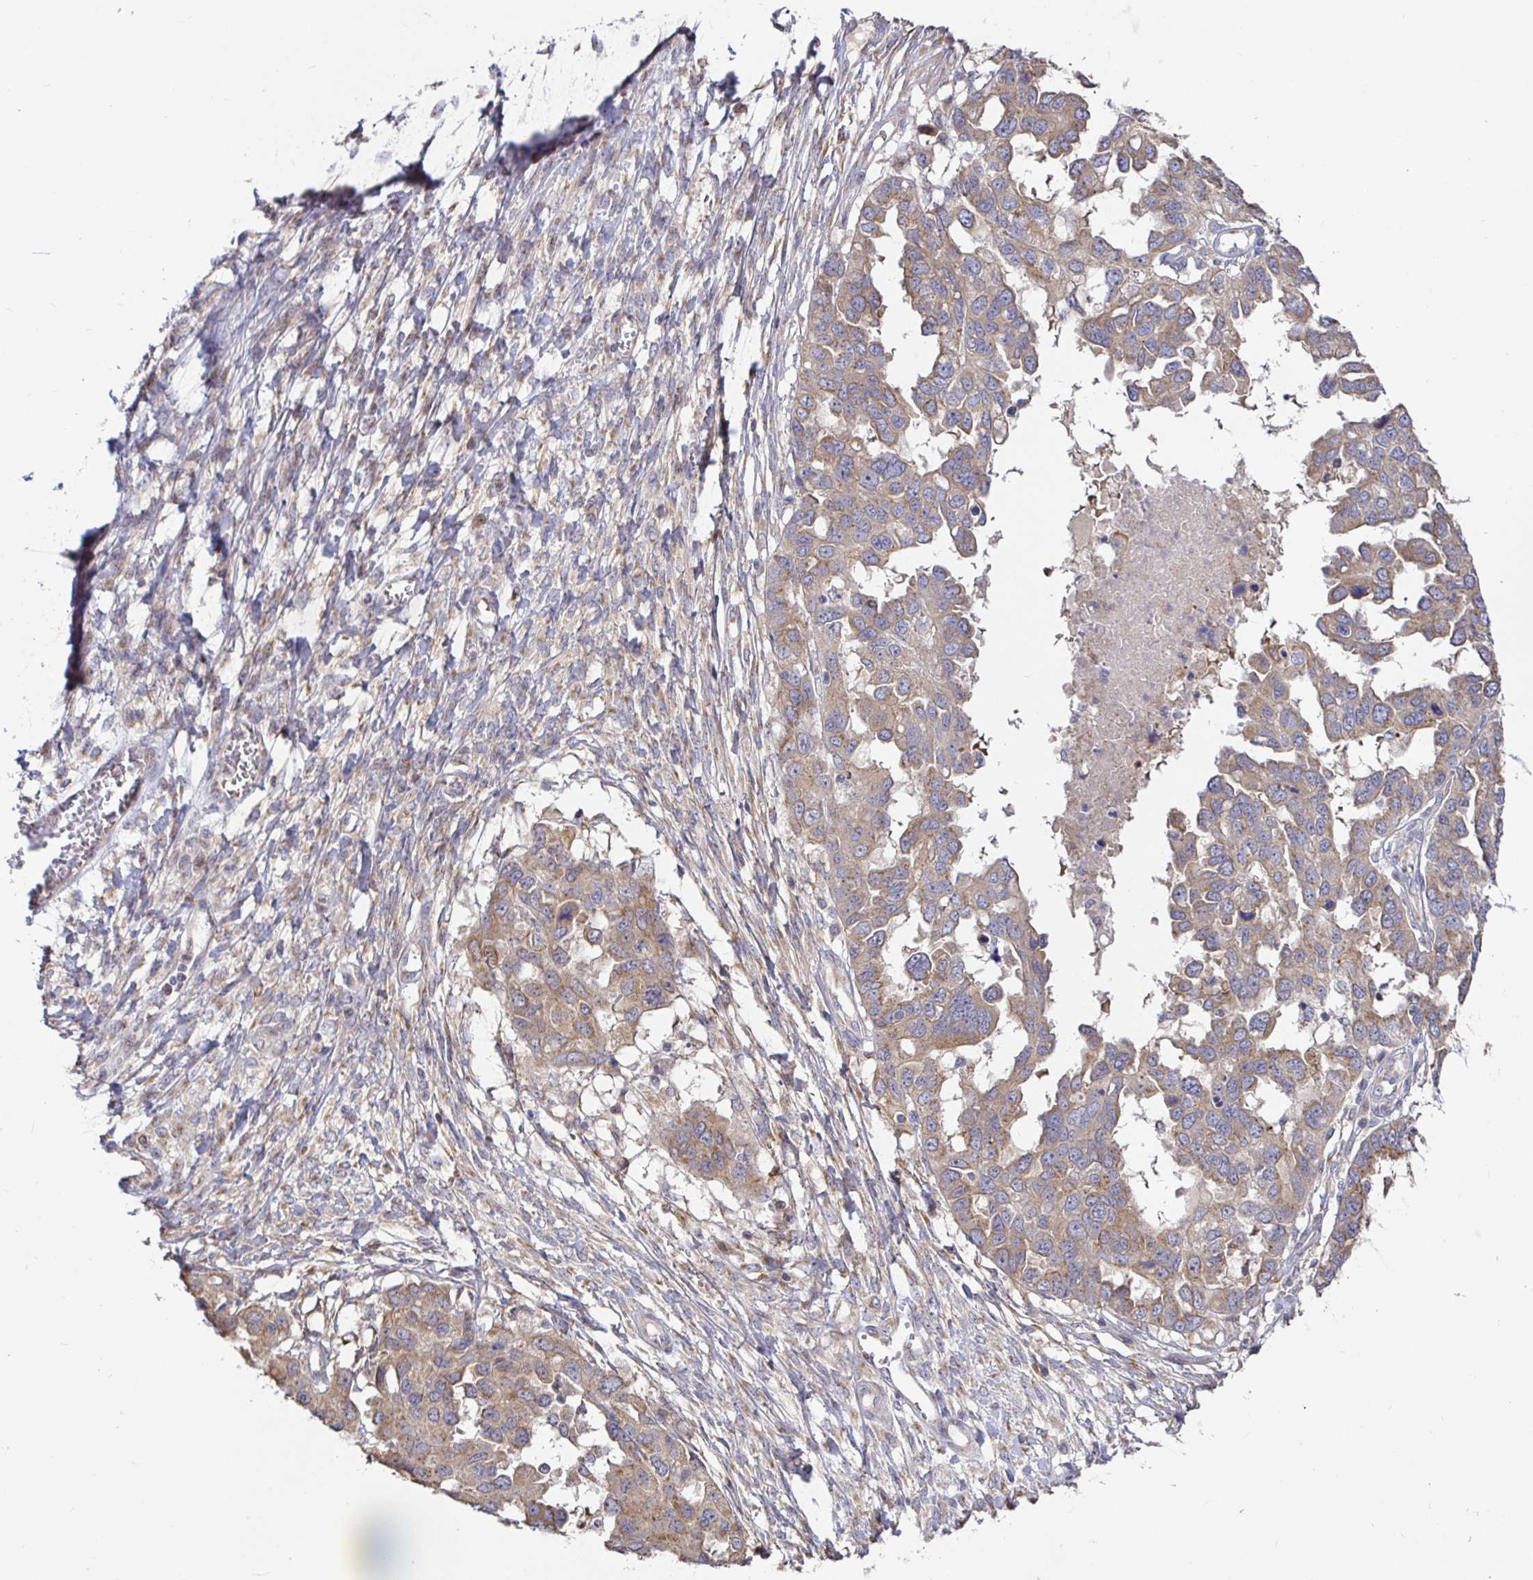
{"staining": {"intensity": "moderate", "quantity": ">75%", "location": "cytoplasmic/membranous"}, "tissue": "ovarian cancer", "cell_type": "Tumor cells", "image_type": "cancer", "snomed": [{"axis": "morphology", "description": "Cystadenocarcinoma, serous, NOS"}, {"axis": "topography", "description": "Ovary"}], "caption": "Protein staining of ovarian cancer tissue displays moderate cytoplasmic/membranous positivity in about >75% of tumor cells.", "gene": "ELP1", "patient": {"sex": "female", "age": 53}}